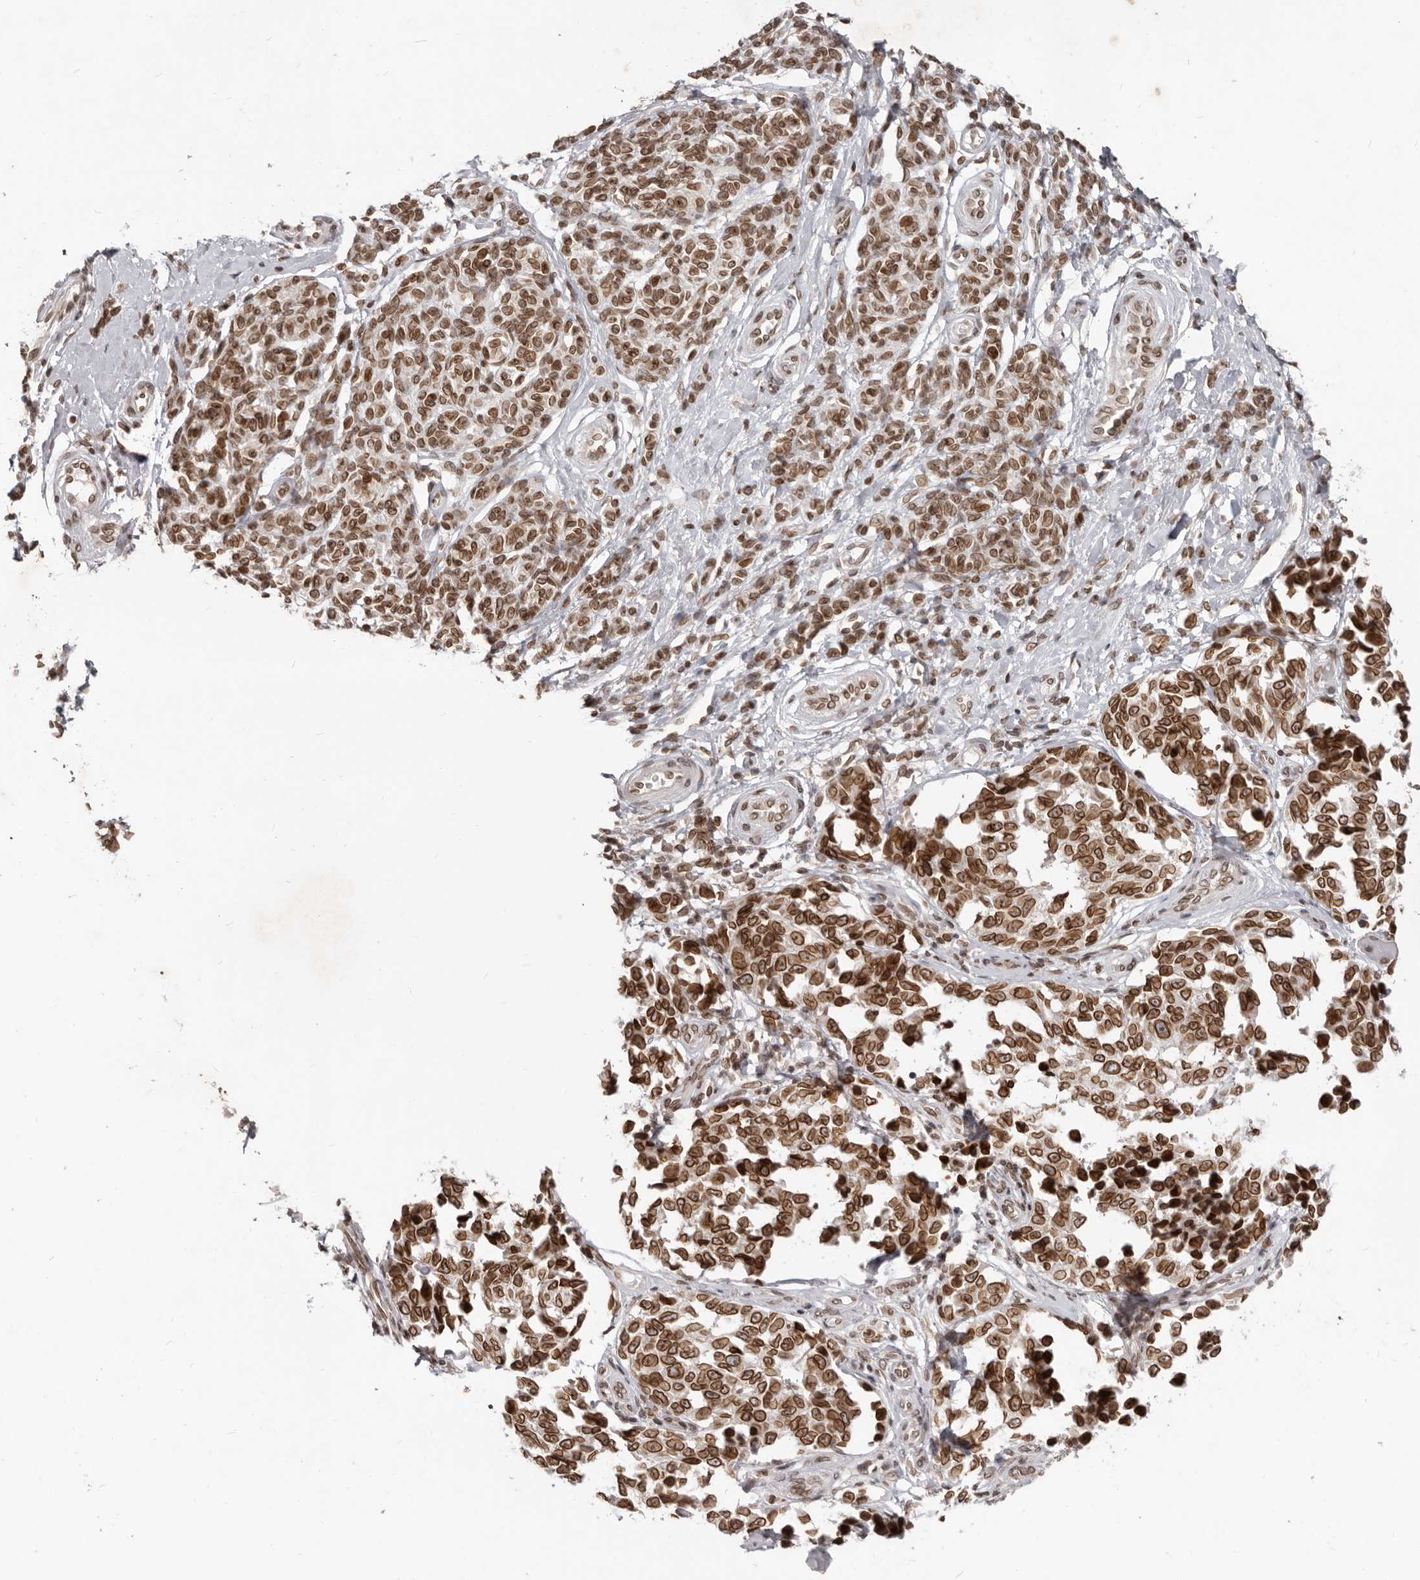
{"staining": {"intensity": "strong", "quantity": ">75%", "location": "cytoplasmic/membranous,nuclear"}, "tissue": "melanoma", "cell_type": "Tumor cells", "image_type": "cancer", "snomed": [{"axis": "morphology", "description": "Malignant melanoma, NOS"}, {"axis": "topography", "description": "Skin"}], "caption": "Protein staining displays strong cytoplasmic/membranous and nuclear expression in approximately >75% of tumor cells in malignant melanoma.", "gene": "NUP153", "patient": {"sex": "female", "age": 64}}